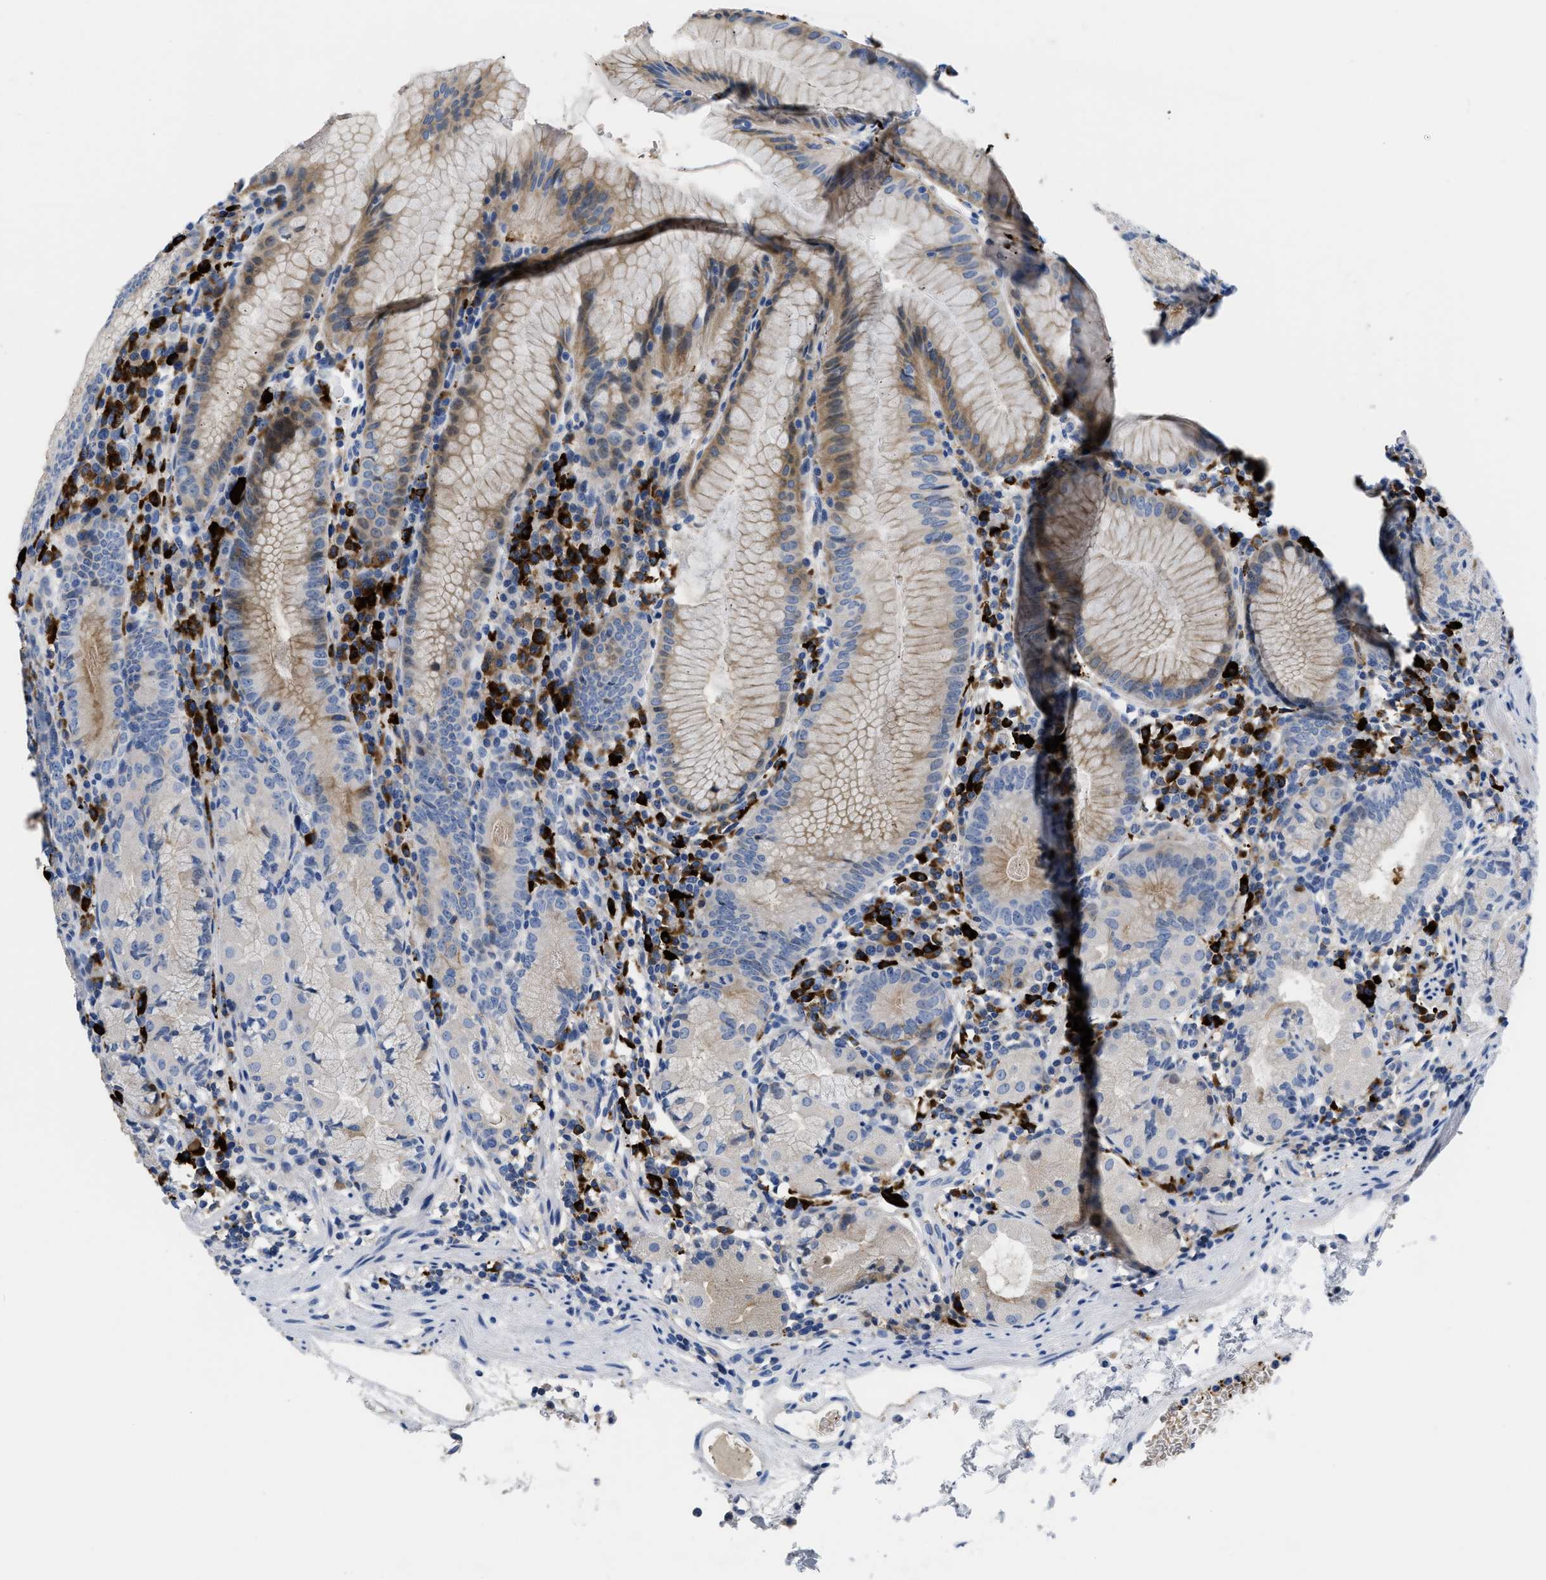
{"staining": {"intensity": "moderate", "quantity": "<25%", "location": "cytoplasmic/membranous"}, "tissue": "stomach", "cell_type": "Glandular cells", "image_type": "normal", "snomed": [{"axis": "morphology", "description": "Normal tissue, NOS"}, {"axis": "topography", "description": "Stomach"}, {"axis": "topography", "description": "Stomach, lower"}], "caption": "Moderate cytoplasmic/membranous protein positivity is present in about <25% of glandular cells in stomach.", "gene": "FGF18", "patient": {"sex": "female", "age": 75}}